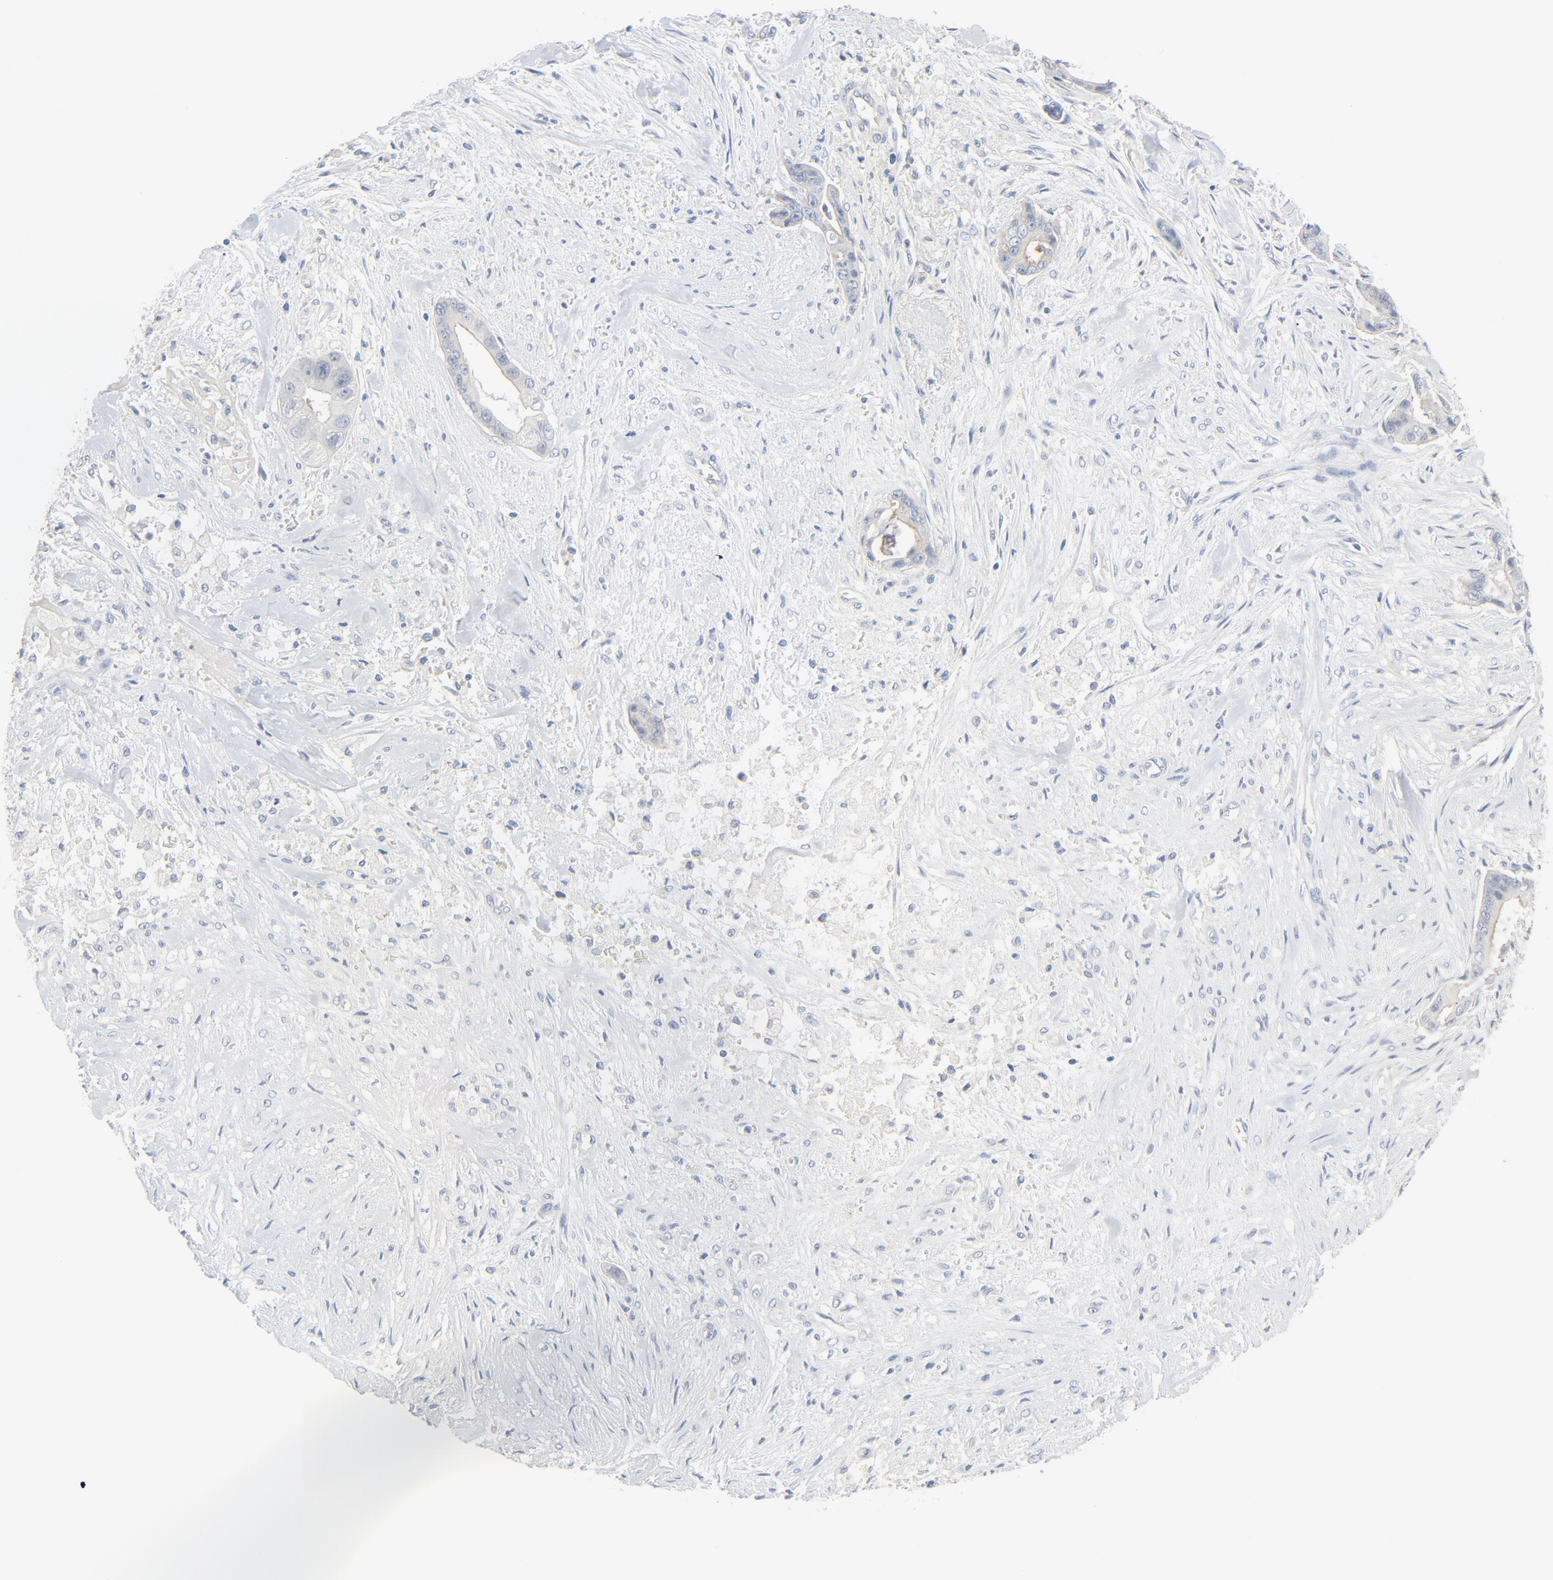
{"staining": {"intensity": "weak", "quantity": "25%-75%", "location": "cytoplasmic/membranous"}, "tissue": "liver cancer", "cell_type": "Tumor cells", "image_type": "cancer", "snomed": [{"axis": "morphology", "description": "Cholangiocarcinoma"}, {"axis": "topography", "description": "Liver"}], "caption": "This histopathology image shows immunohistochemistry (IHC) staining of liver cancer (cholangiocarcinoma), with low weak cytoplasmic/membranous staining in approximately 25%-75% of tumor cells.", "gene": "TSG101", "patient": {"sex": "female", "age": 55}}